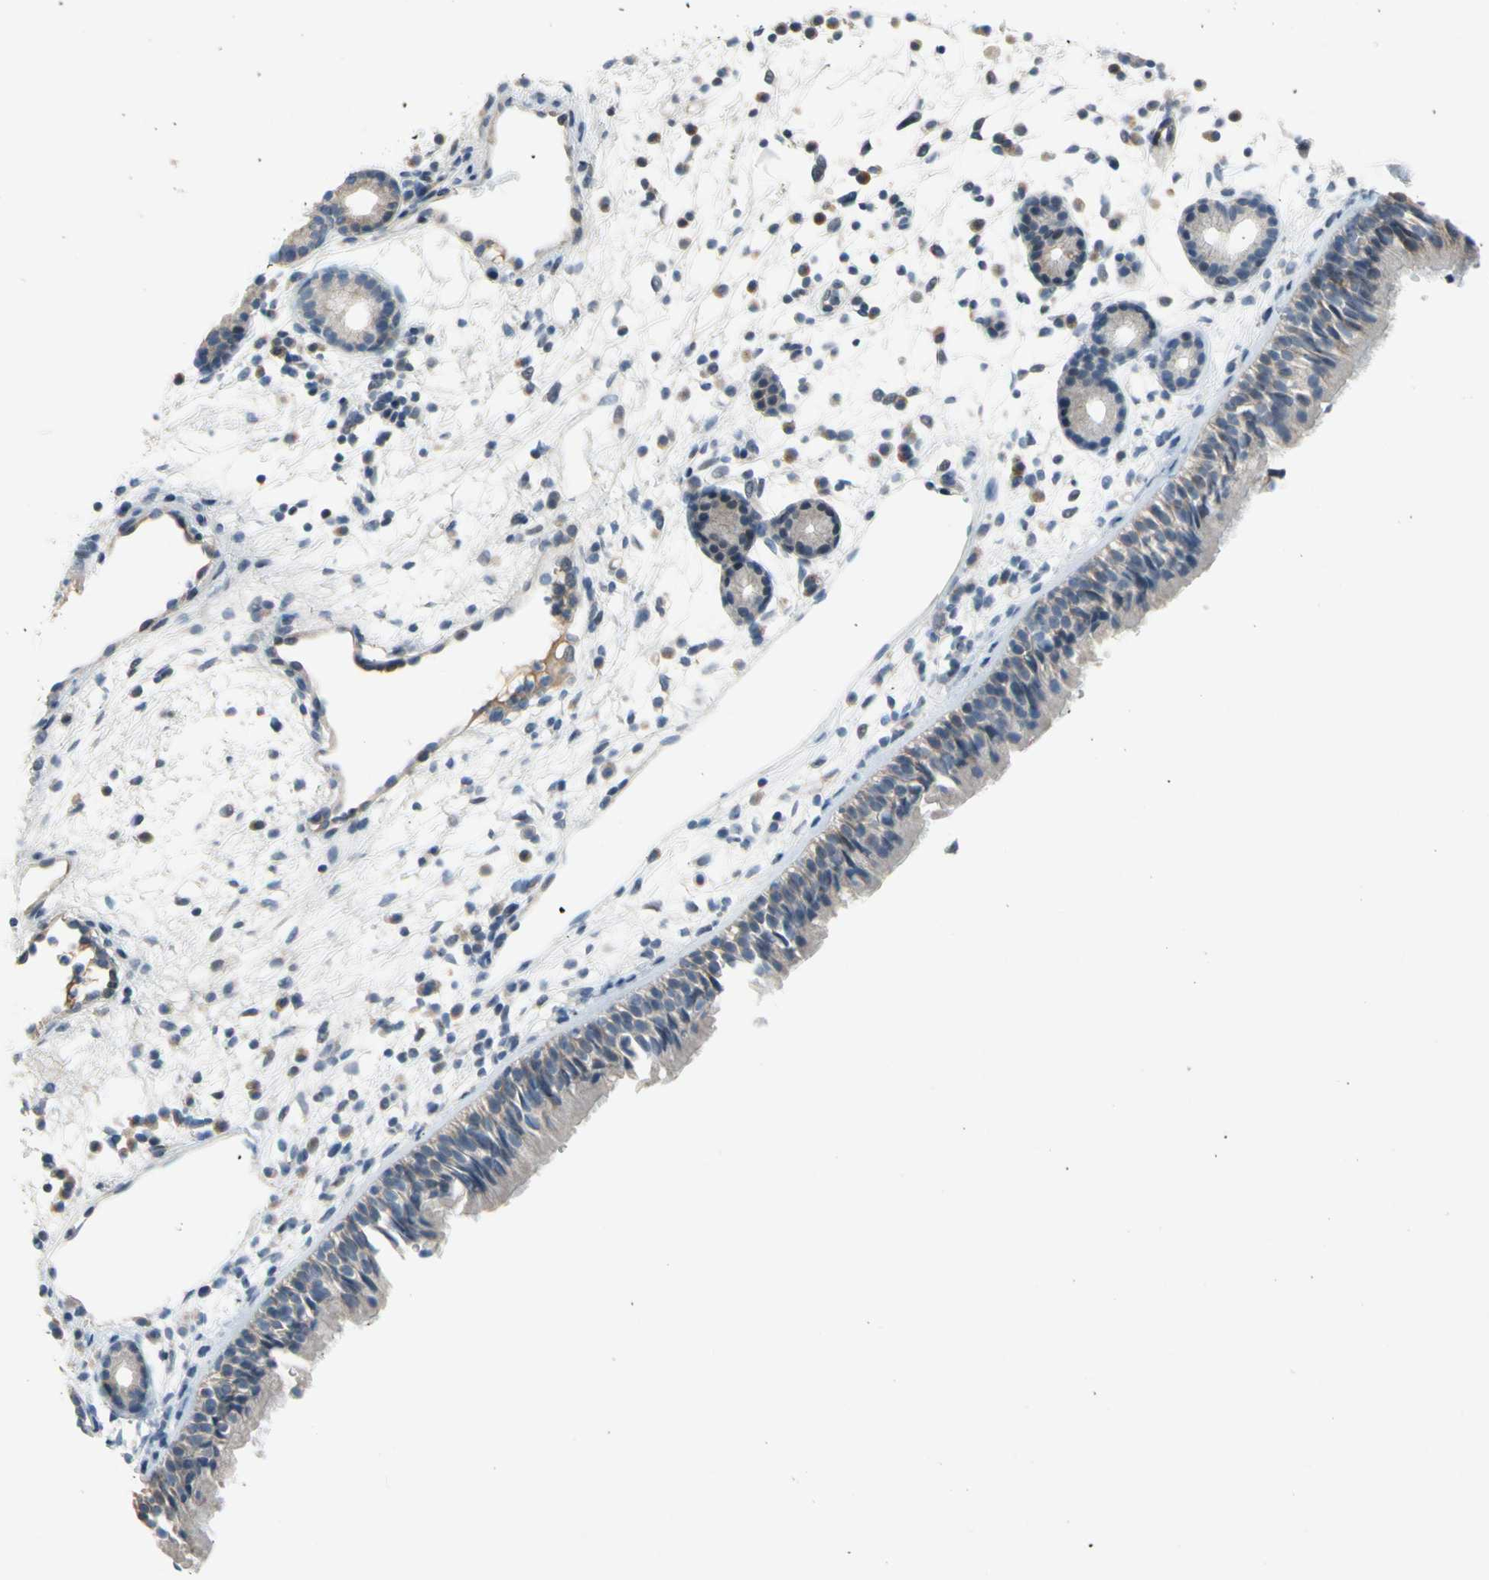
{"staining": {"intensity": "weak", "quantity": "25%-75%", "location": "cytoplasmic/membranous"}, "tissue": "nasopharynx", "cell_type": "Respiratory epithelial cells", "image_type": "normal", "snomed": [{"axis": "morphology", "description": "Normal tissue, NOS"}, {"axis": "morphology", "description": "Inflammation, NOS"}, {"axis": "topography", "description": "Nasopharynx"}], "caption": "An image of nasopharynx stained for a protein reveals weak cytoplasmic/membranous brown staining in respiratory epithelial cells.", "gene": "PIP5K1B", "patient": {"sex": "female", "age": 55}}